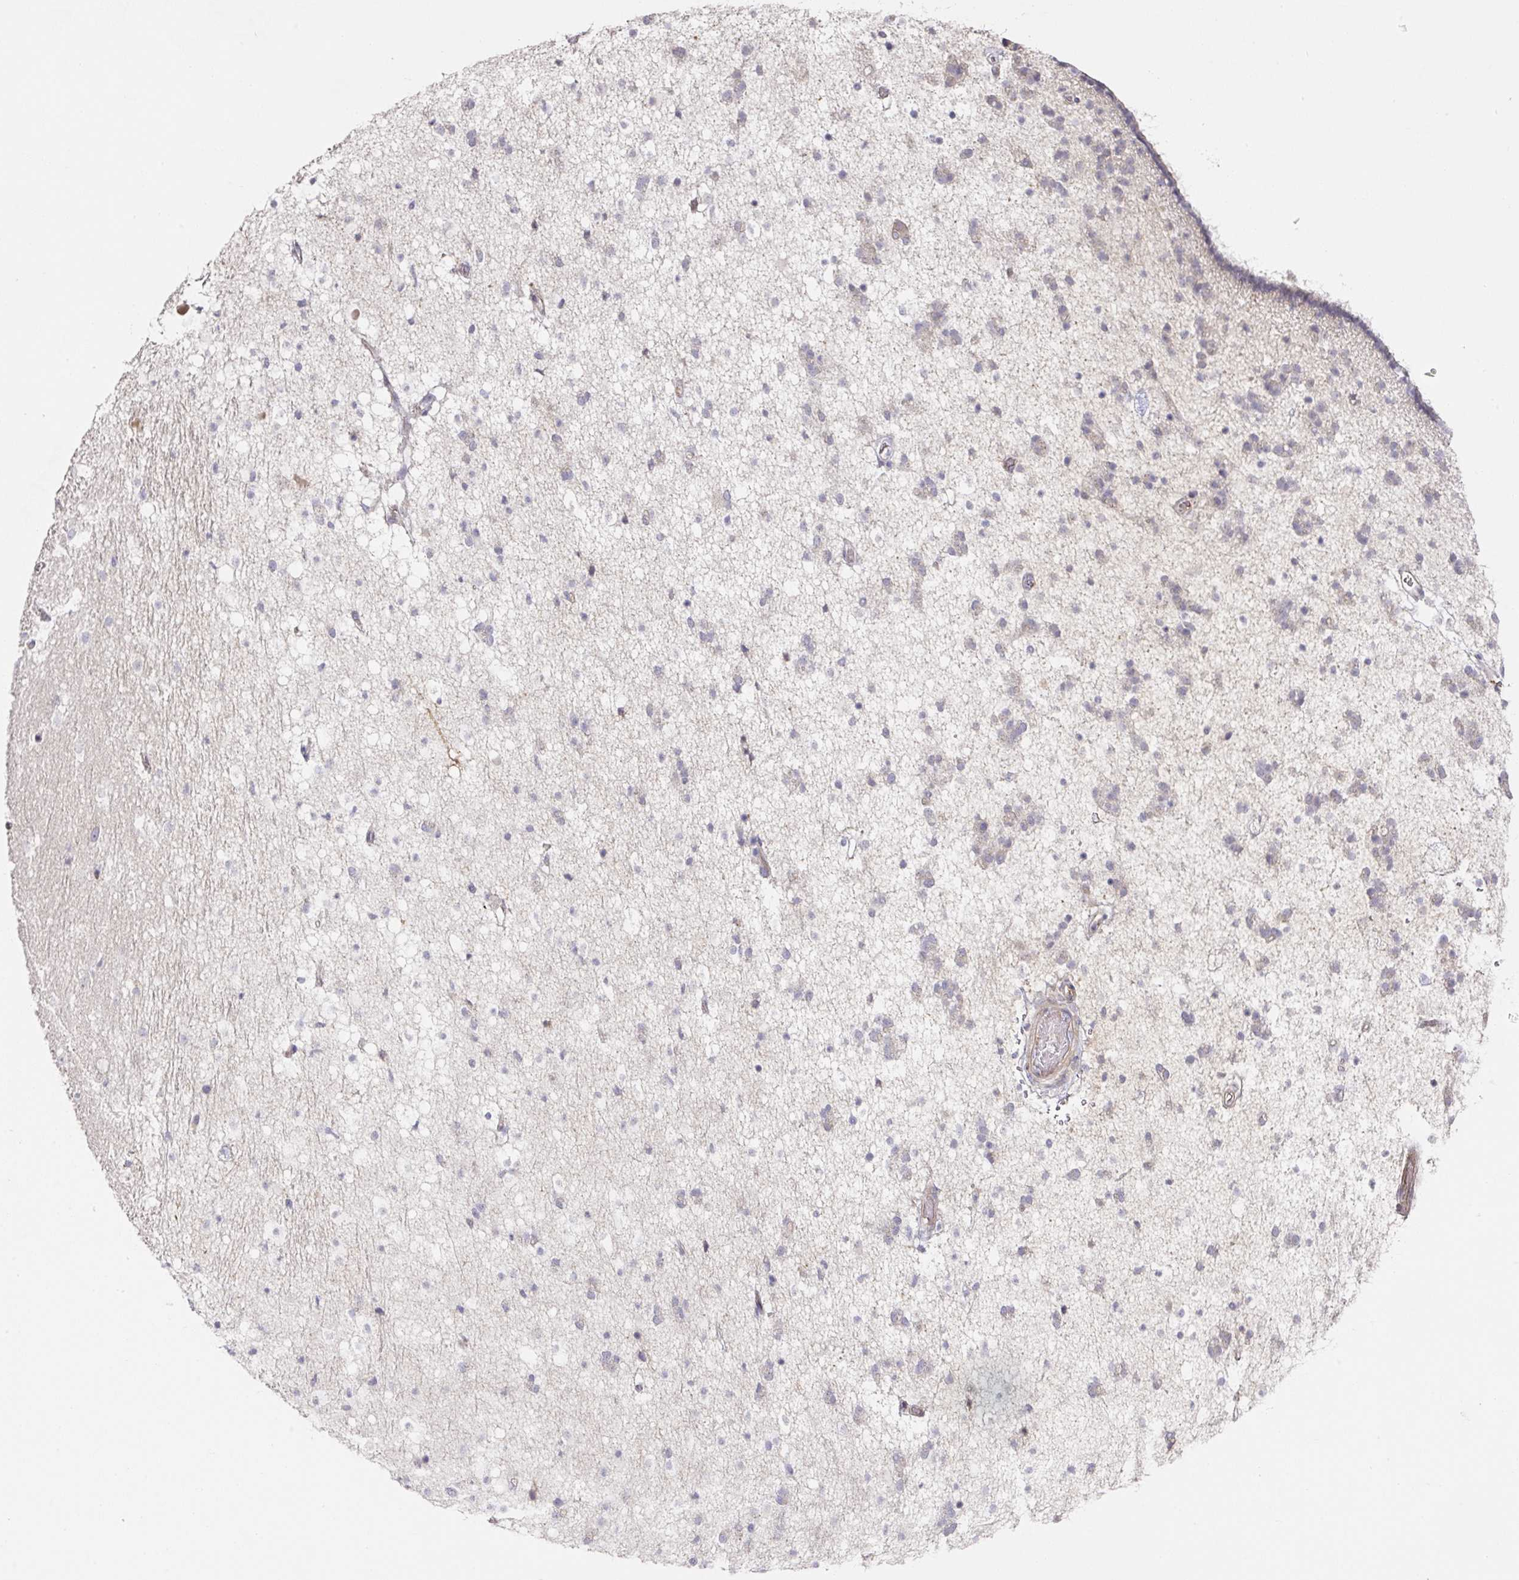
{"staining": {"intensity": "negative", "quantity": "none", "location": "none"}, "tissue": "caudate", "cell_type": "Glial cells", "image_type": "normal", "snomed": [{"axis": "morphology", "description": "Normal tissue, NOS"}, {"axis": "topography", "description": "Lateral ventricle wall"}], "caption": "A high-resolution micrograph shows immunohistochemistry (IHC) staining of benign caudate, which demonstrates no significant expression in glial cells.", "gene": "TARM1", "patient": {"sex": "male", "age": 37}}